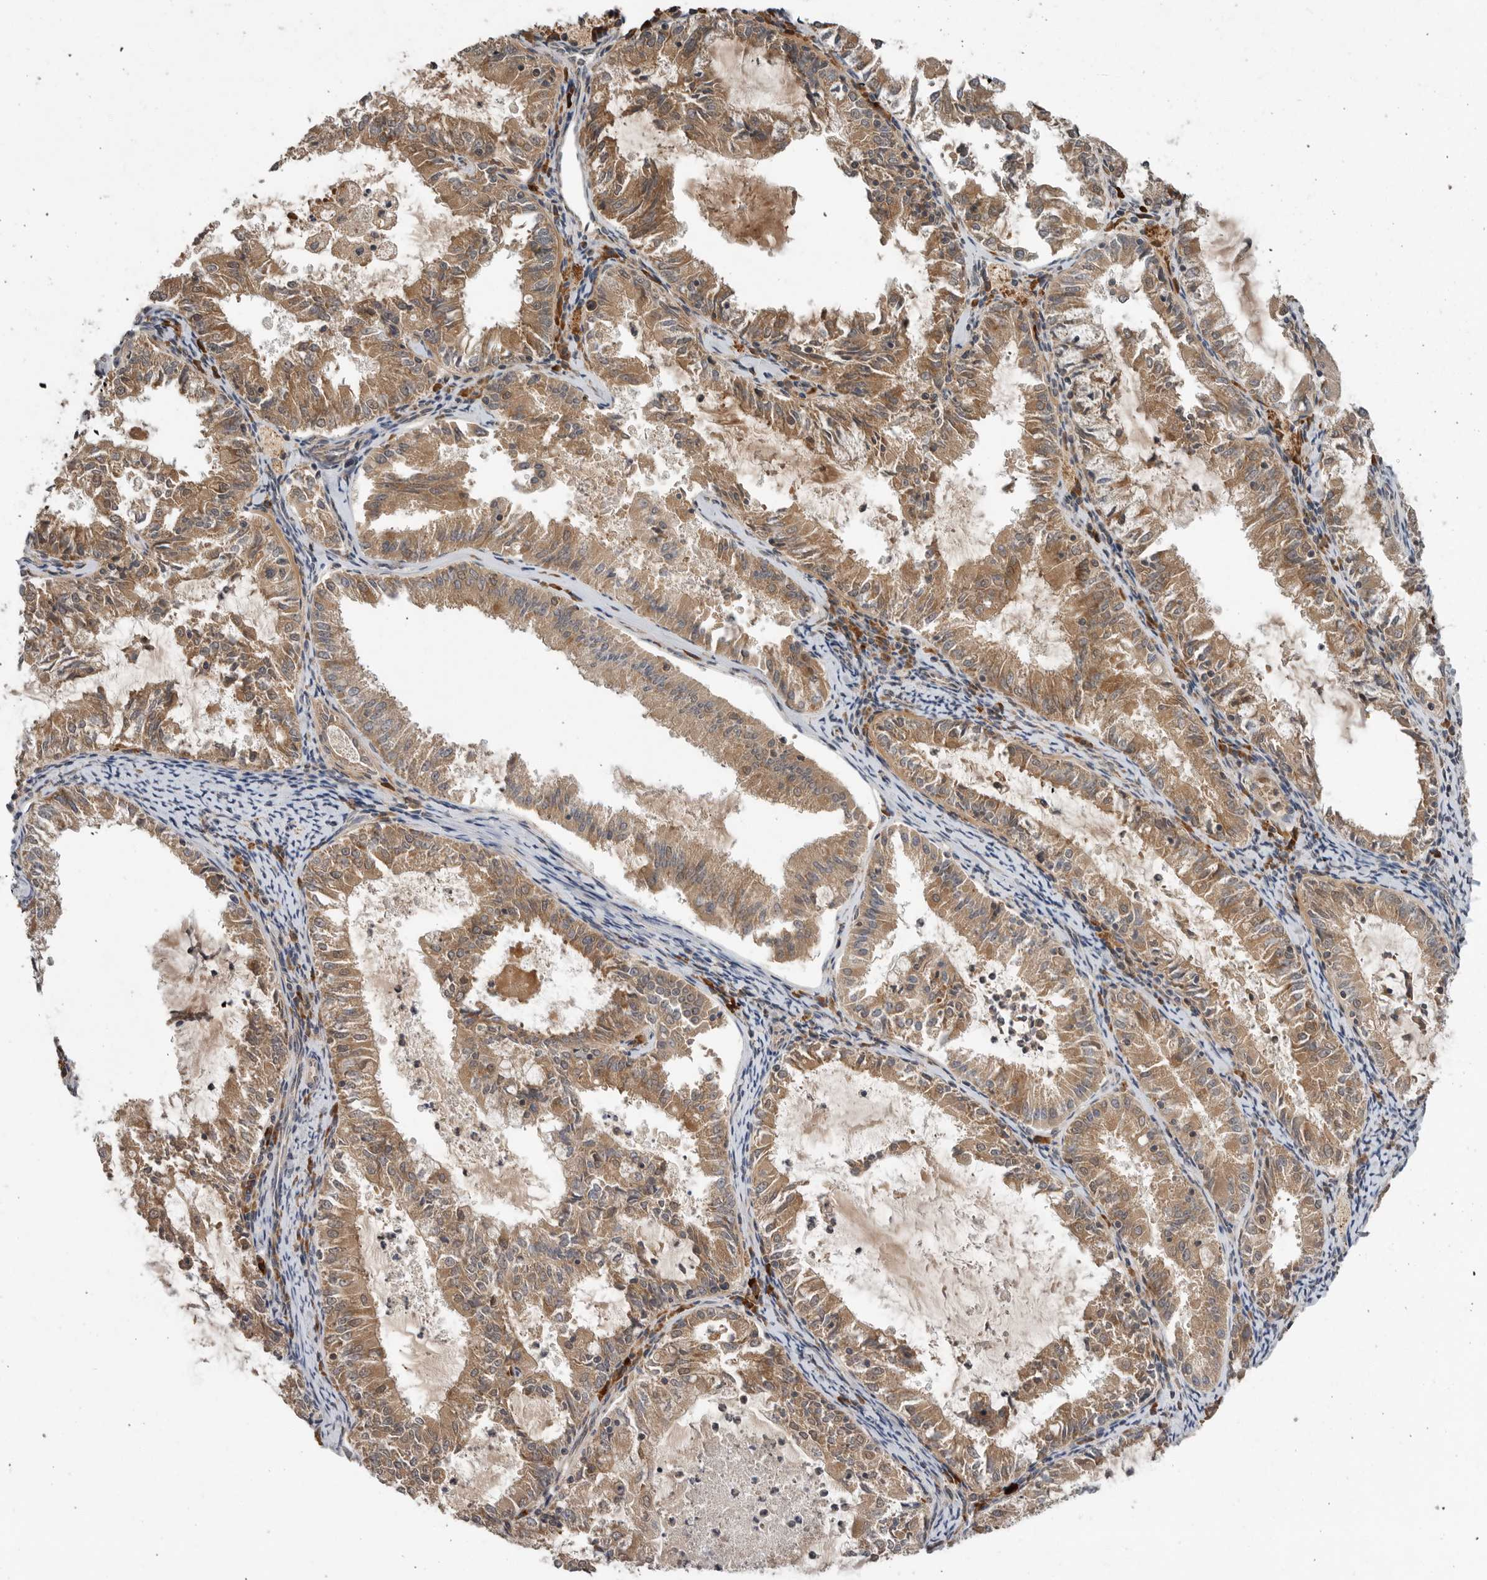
{"staining": {"intensity": "moderate", "quantity": ">75%", "location": "cytoplasmic/membranous"}, "tissue": "endometrial cancer", "cell_type": "Tumor cells", "image_type": "cancer", "snomed": [{"axis": "morphology", "description": "Adenocarcinoma, NOS"}, {"axis": "topography", "description": "Endometrium"}], "caption": "Tumor cells demonstrate moderate cytoplasmic/membranous expression in approximately >75% of cells in endometrial cancer (adenocarcinoma). The protein is stained brown, and the nuclei are stained in blue (DAB (3,3'-diaminobenzidine) IHC with brightfield microscopy, high magnification).", "gene": "OSBPL9", "patient": {"sex": "female", "age": 57}}